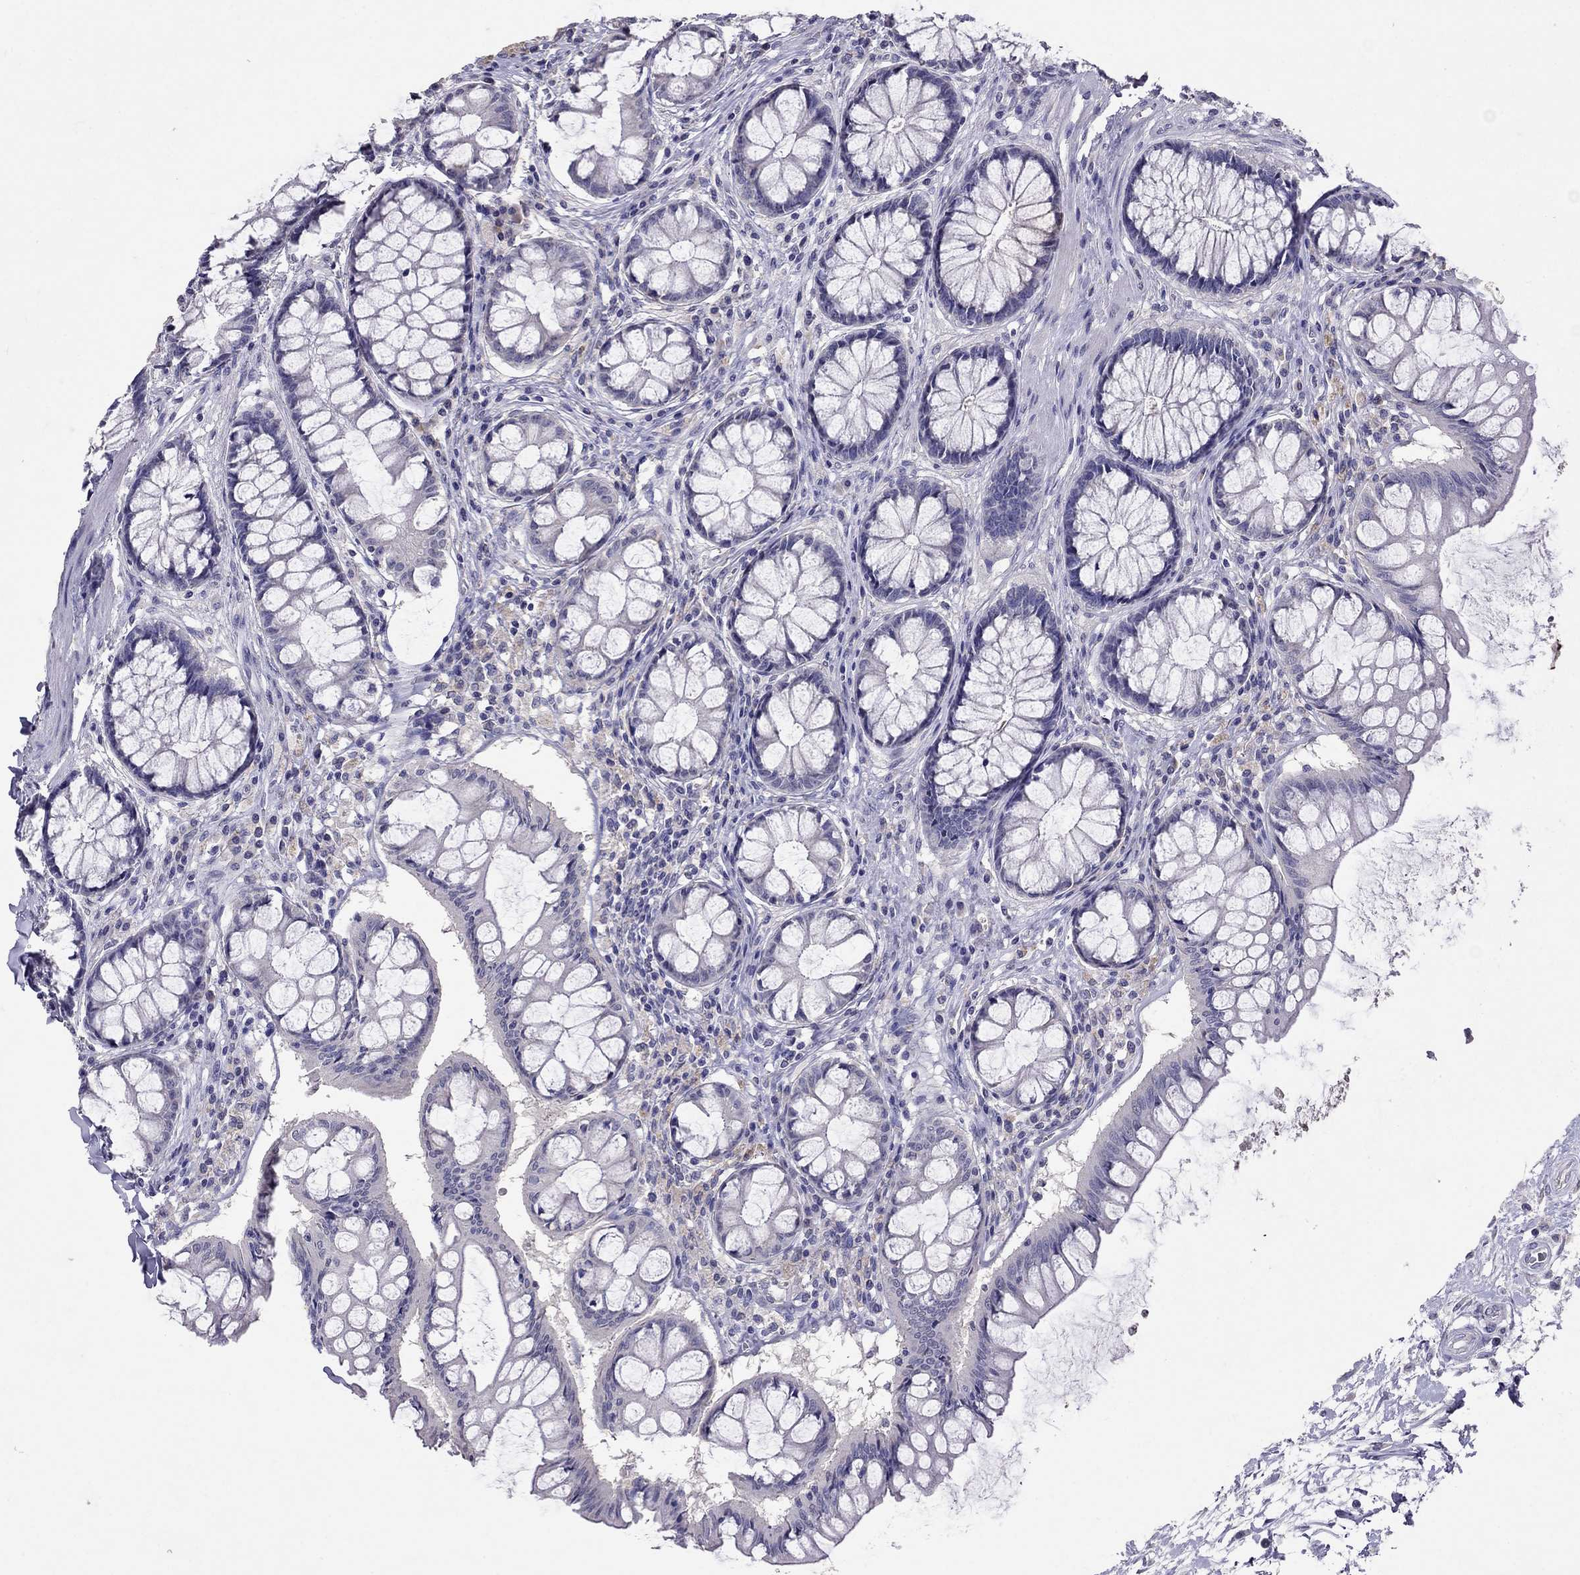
{"staining": {"intensity": "negative", "quantity": "none", "location": "none"}, "tissue": "colon", "cell_type": "Endothelial cells", "image_type": "normal", "snomed": [{"axis": "morphology", "description": "Normal tissue, NOS"}, {"axis": "topography", "description": "Colon"}], "caption": "This is a image of immunohistochemistry (IHC) staining of unremarkable colon, which shows no positivity in endothelial cells. Nuclei are stained in blue.", "gene": "FST", "patient": {"sex": "female", "age": 65}}